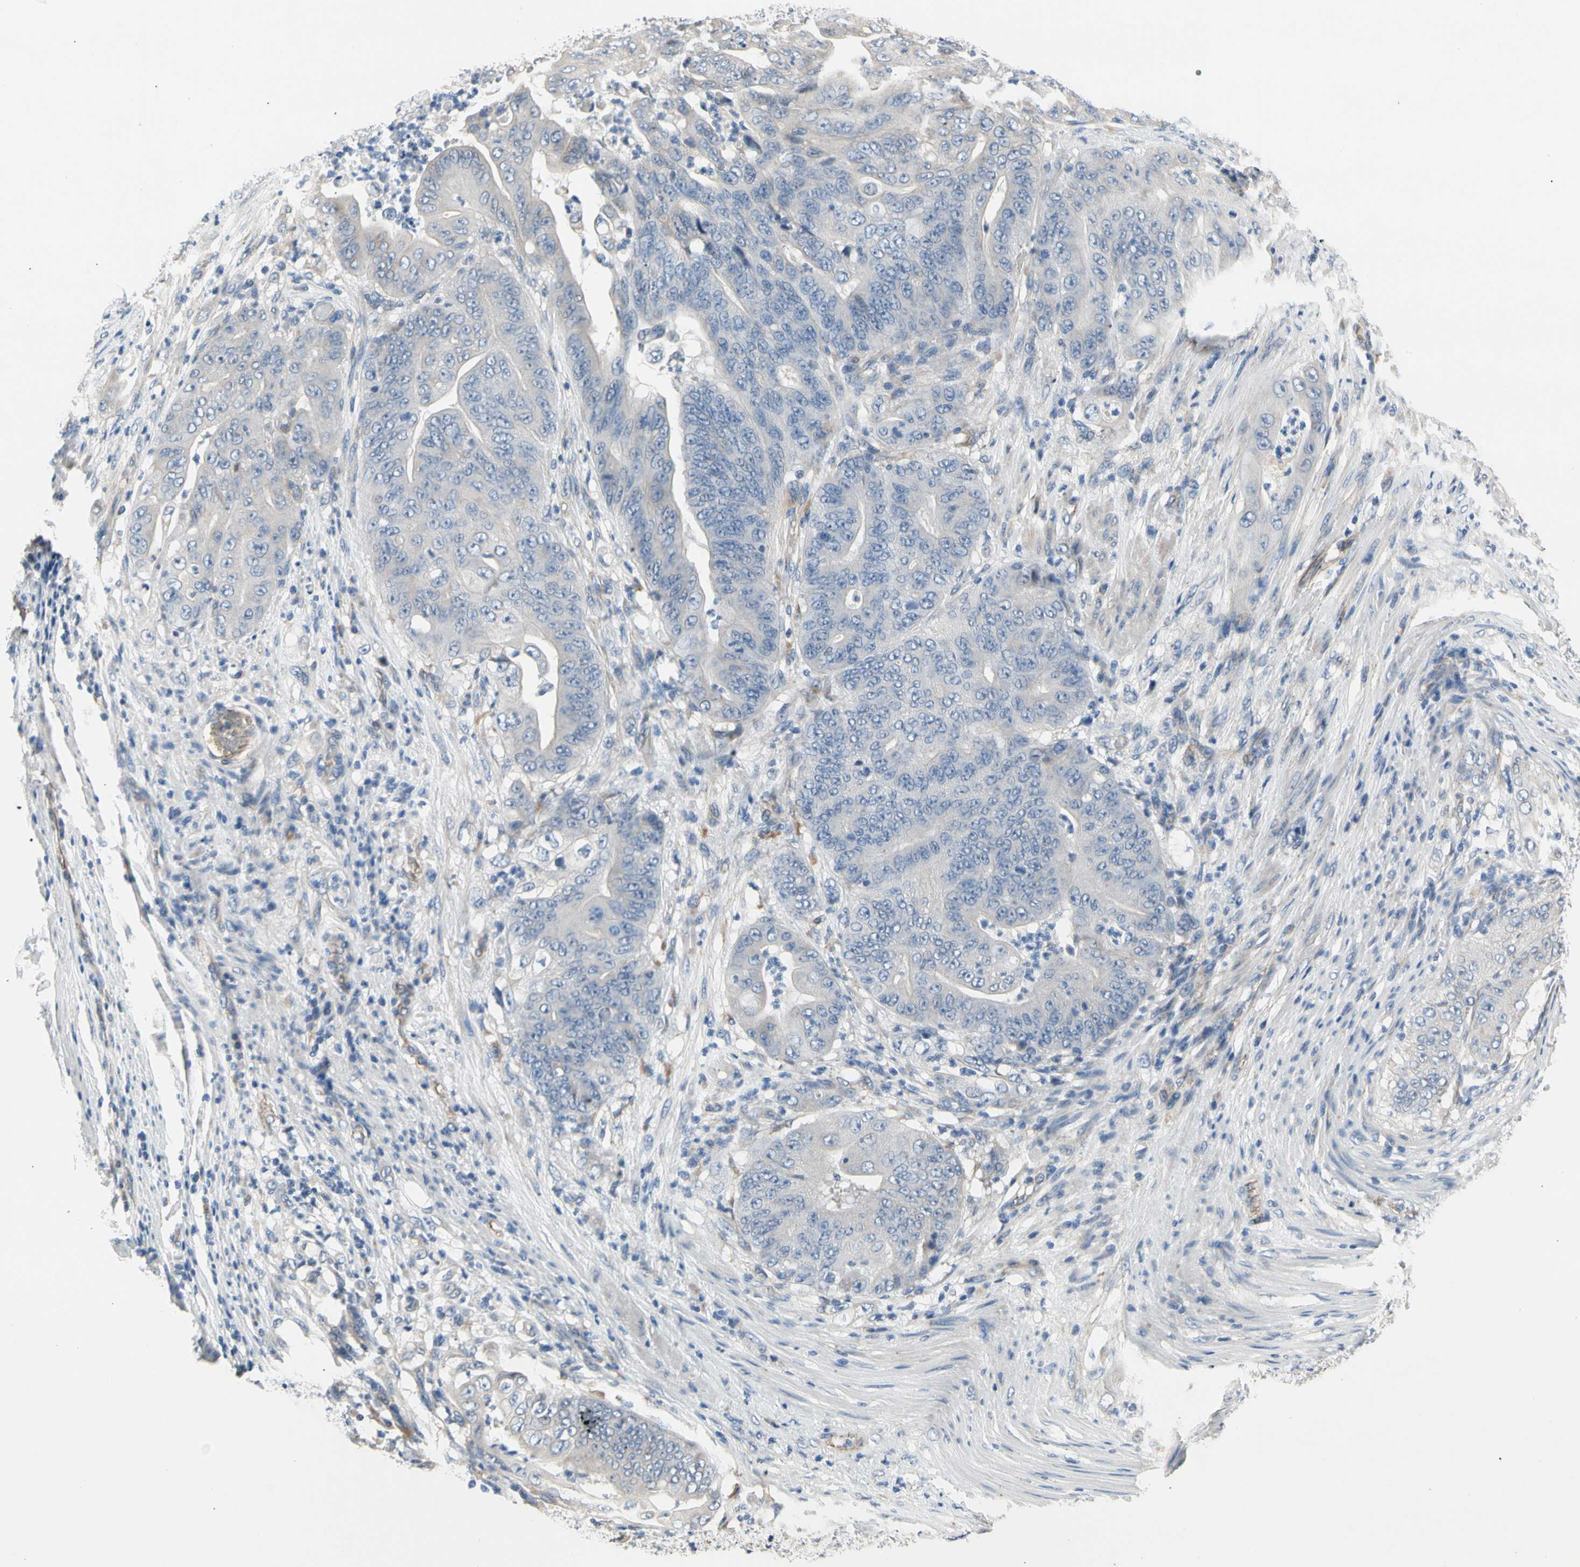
{"staining": {"intensity": "negative", "quantity": "none", "location": "none"}, "tissue": "stomach cancer", "cell_type": "Tumor cells", "image_type": "cancer", "snomed": [{"axis": "morphology", "description": "Adenocarcinoma, NOS"}, {"axis": "topography", "description": "Stomach"}], "caption": "Immunohistochemistry of human adenocarcinoma (stomach) shows no expression in tumor cells.", "gene": "LGR6", "patient": {"sex": "female", "age": 73}}